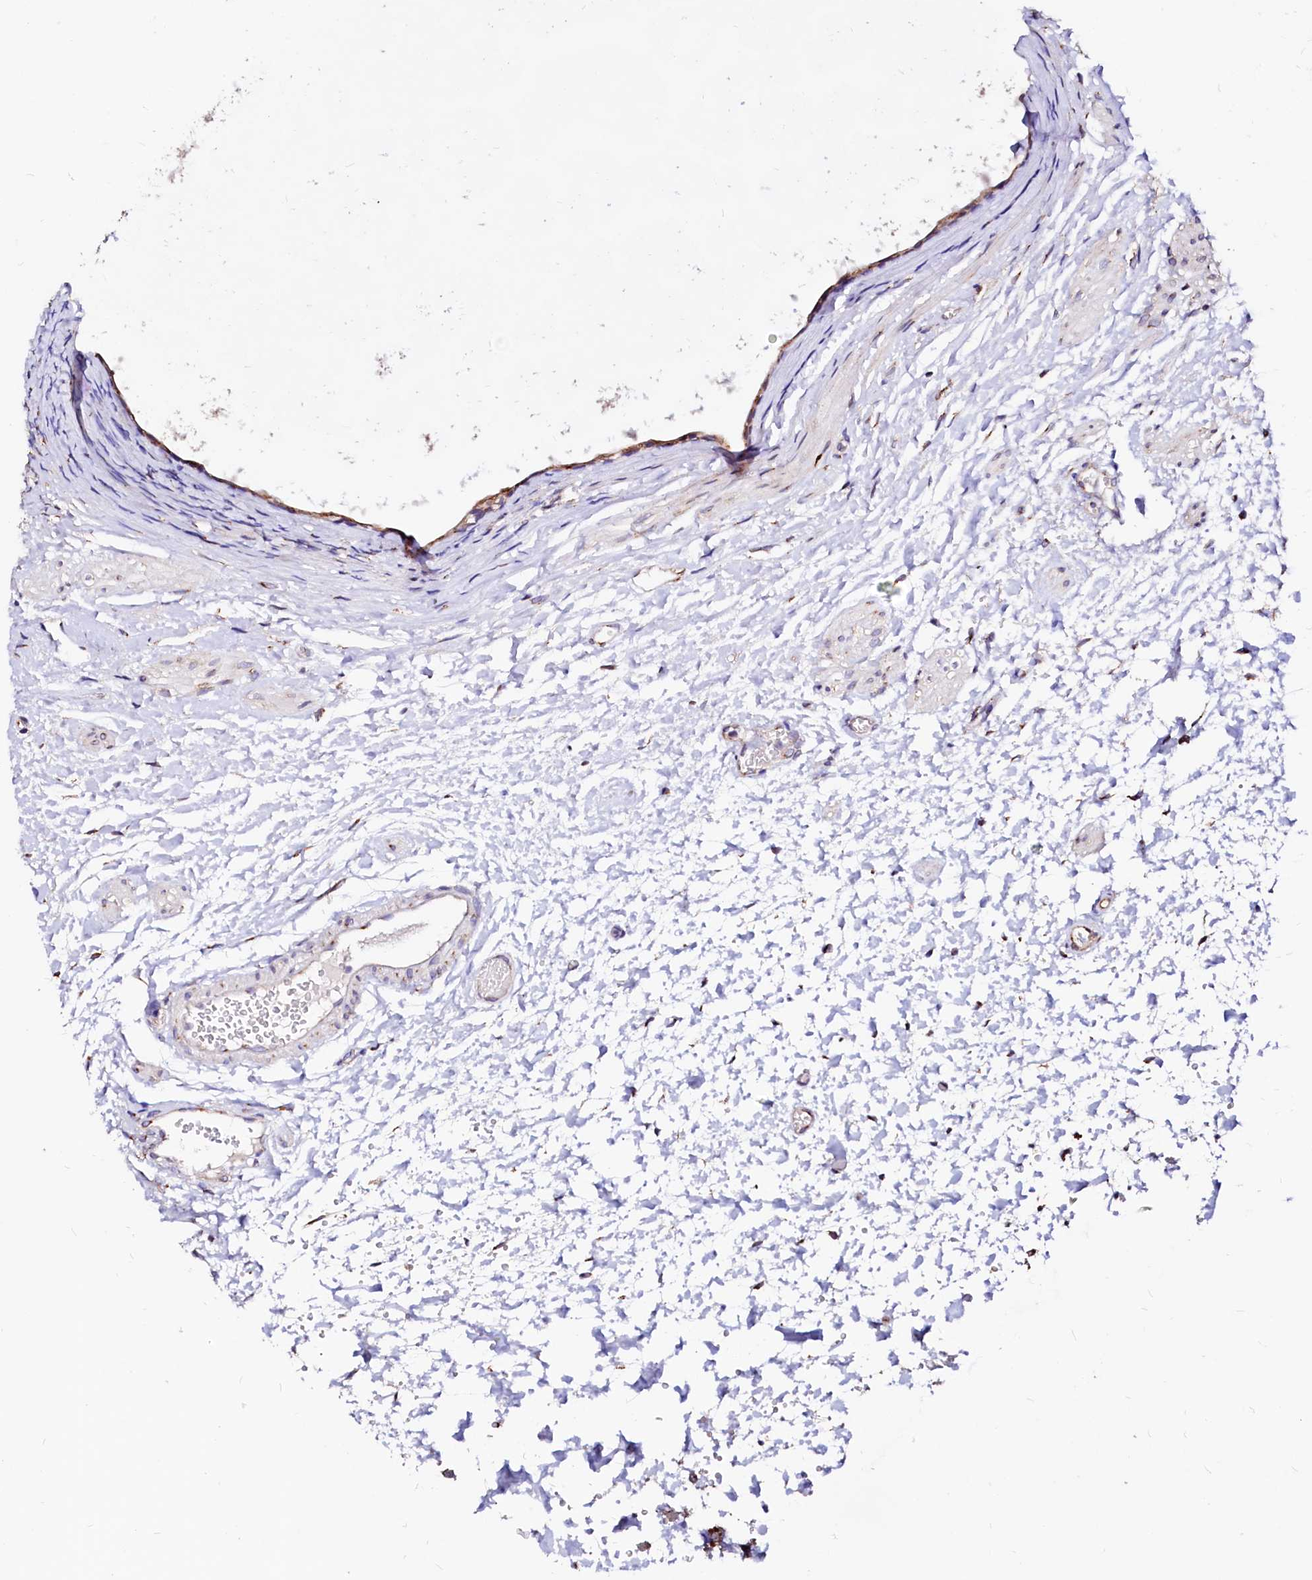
{"staining": {"intensity": "moderate", "quantity": "25%-75%", "location": "cytoplasmic/membranous"}, "tissue": "ovary", "cell_type": "Ovarian stroma cells", "image_type": "normal", "snomed": [{"axis": "morphology", "description": "Normal tissue, NOS"}, {"axis": "topography", "description": "Ovary"}], "caption": "Moderate cytoplasmic/membranous expression is appreciated in about 25%-75% of ovarian stroma cells in normal ovary.", "gene": "LMAN1", "patient": {"sex": "female", "age": 41}}